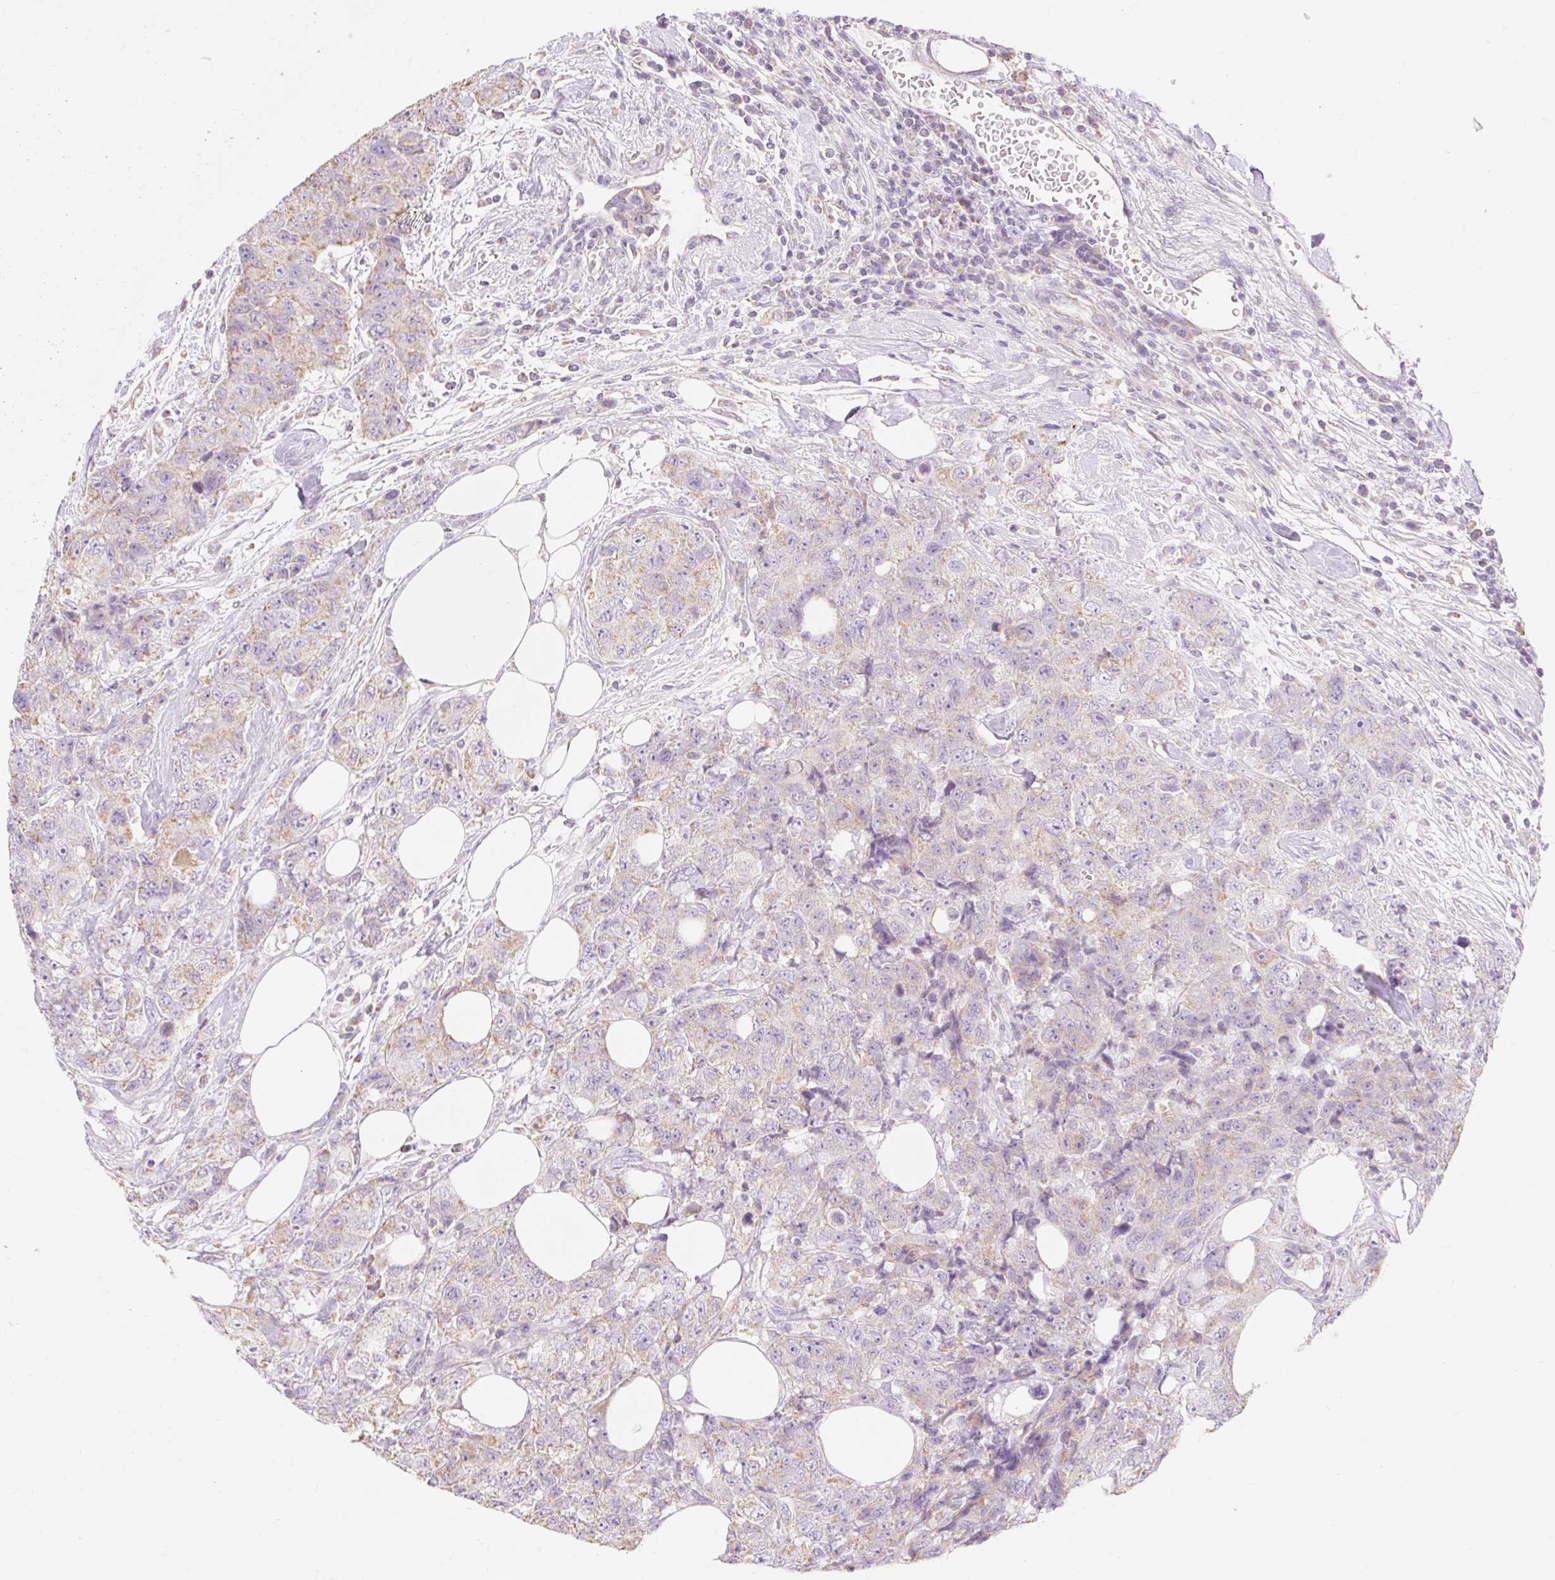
{"staining": {"intensity": "weak", "quantity": "<25%", "location": "cytoplasmic/membranous"}, "tissue": "urothelial cancer", "cell_type": "Tumor cells", "image_type": "cancer", "snomed": [{"axis": "morphology", "description": "Urothelial carcinoma, High grade"}, {"axis": "topography", "description": "Urinary bladder"}], "caption": "DAB (3,3'-diaminobenzidine) immunohistochemical staining of human high-grade urothelial carcinoma displays no significant positivity in tumor cells.", "gene": "DHX35", "patient": {"sex": "female", "age": 78}}